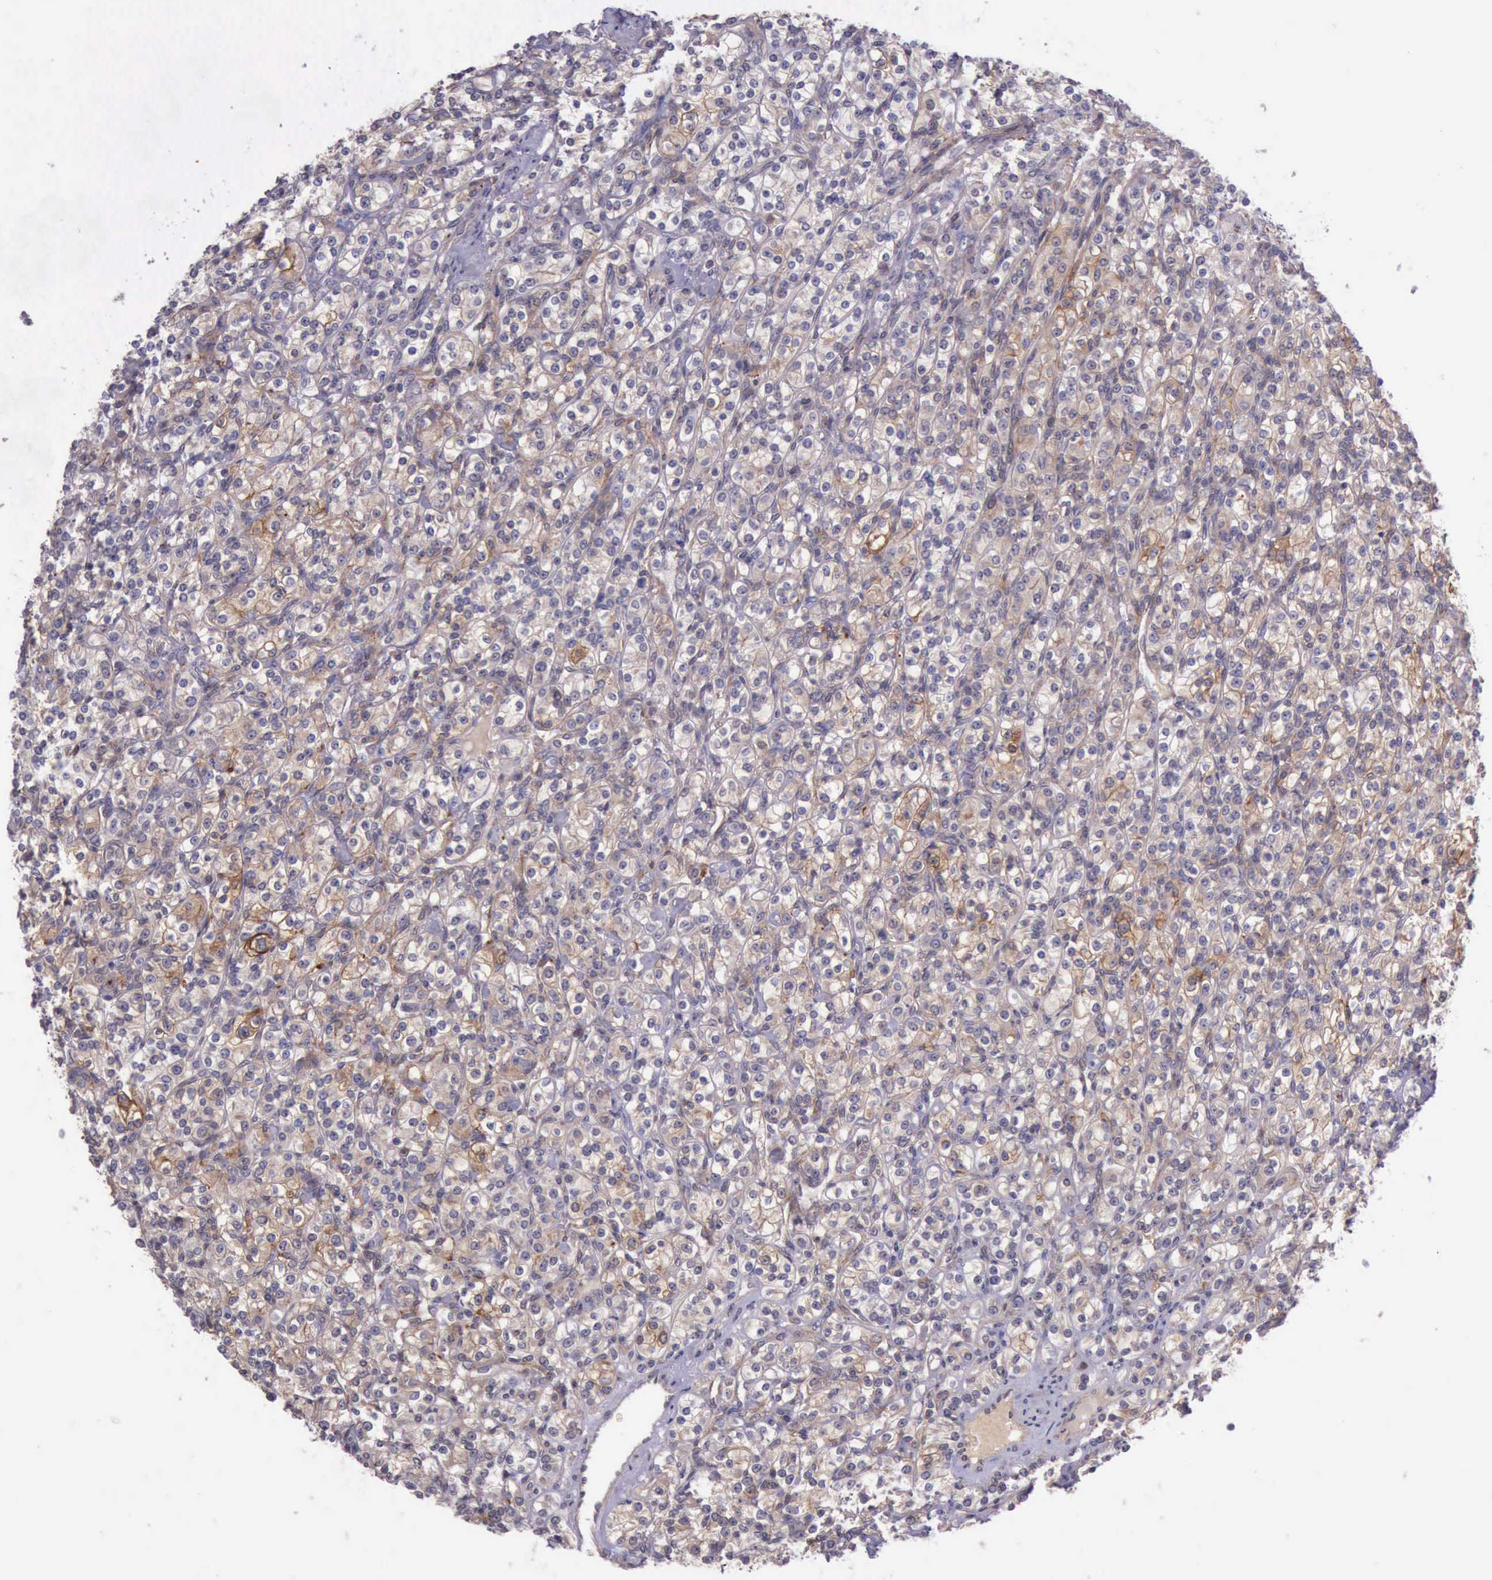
{"staining": {"intensity": "weak", "quantity": "<25%", "location": "cytoplasmic/membranous"}, "tissue": "renal cancer", "cell_type": "Tumor cells", "image_type": "cancer", "snomed": [{"axis": "morphology", "description": "Adenocarcinoma, NOS"}, {"axis": "topography", "description": "Kidney"}], "caption": "An image of human renal cancer (adenocarcinoma) is negative for staining in tumor cells.", "gene": "PRICKLE3", "patient": {"sex": "male", "age": 77}}